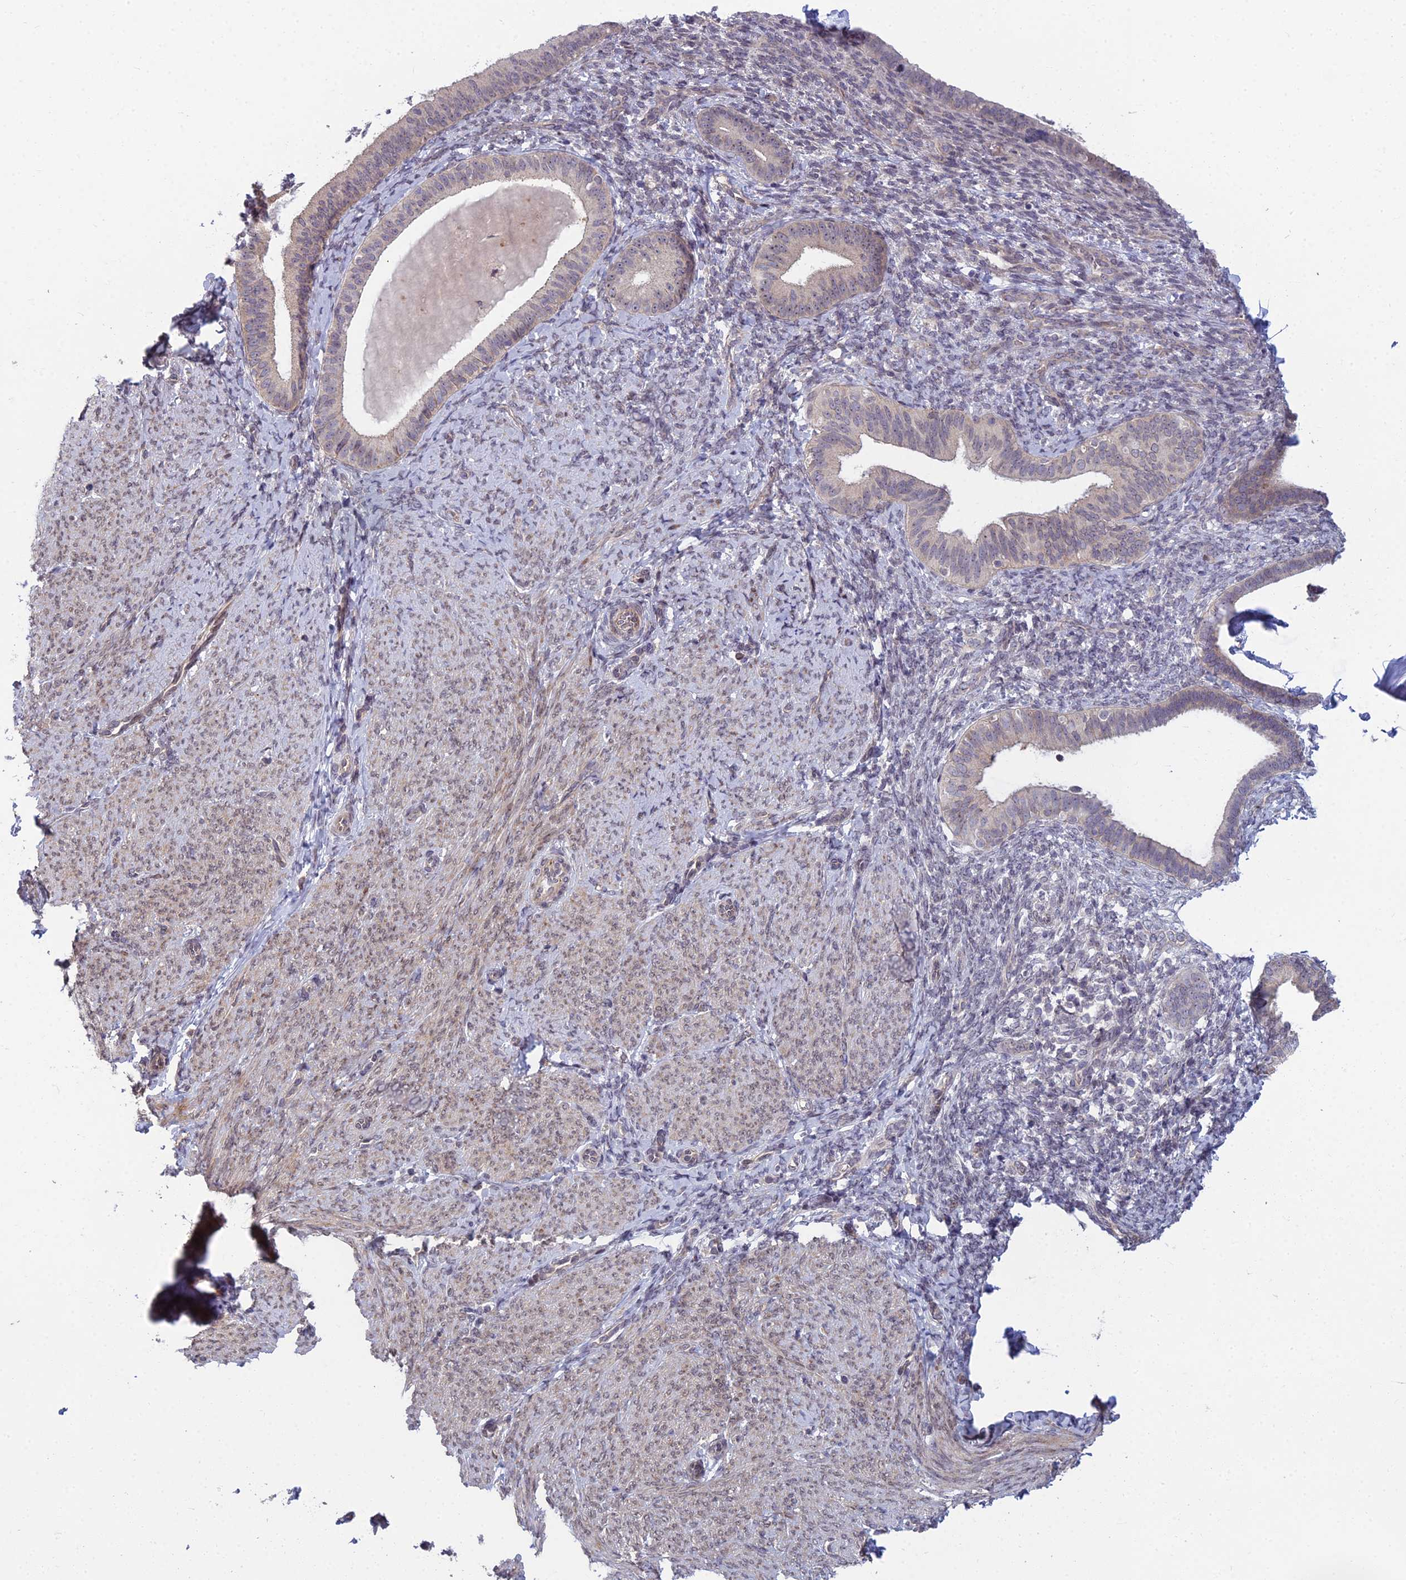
{"staining": {"intensity": "negative", "quantity": "none", "location": "none"}, "tissue": "endometrium", "cell_type": "Cells in endometrial stroma", "image_type": "normal", "snomed": [{"axis": "morphology", "description": "Normal tissue, NOS"}, {"axis": "topography", "description": "Endometrium"}], "caption": "The micrograph demonstrates no staining of cells in endometrial stroma in benign endometrium. (DAB immunohistochemistry, high magnification).", "gene": "DTX2", "patient": {"sex": "female", "age": 65}}